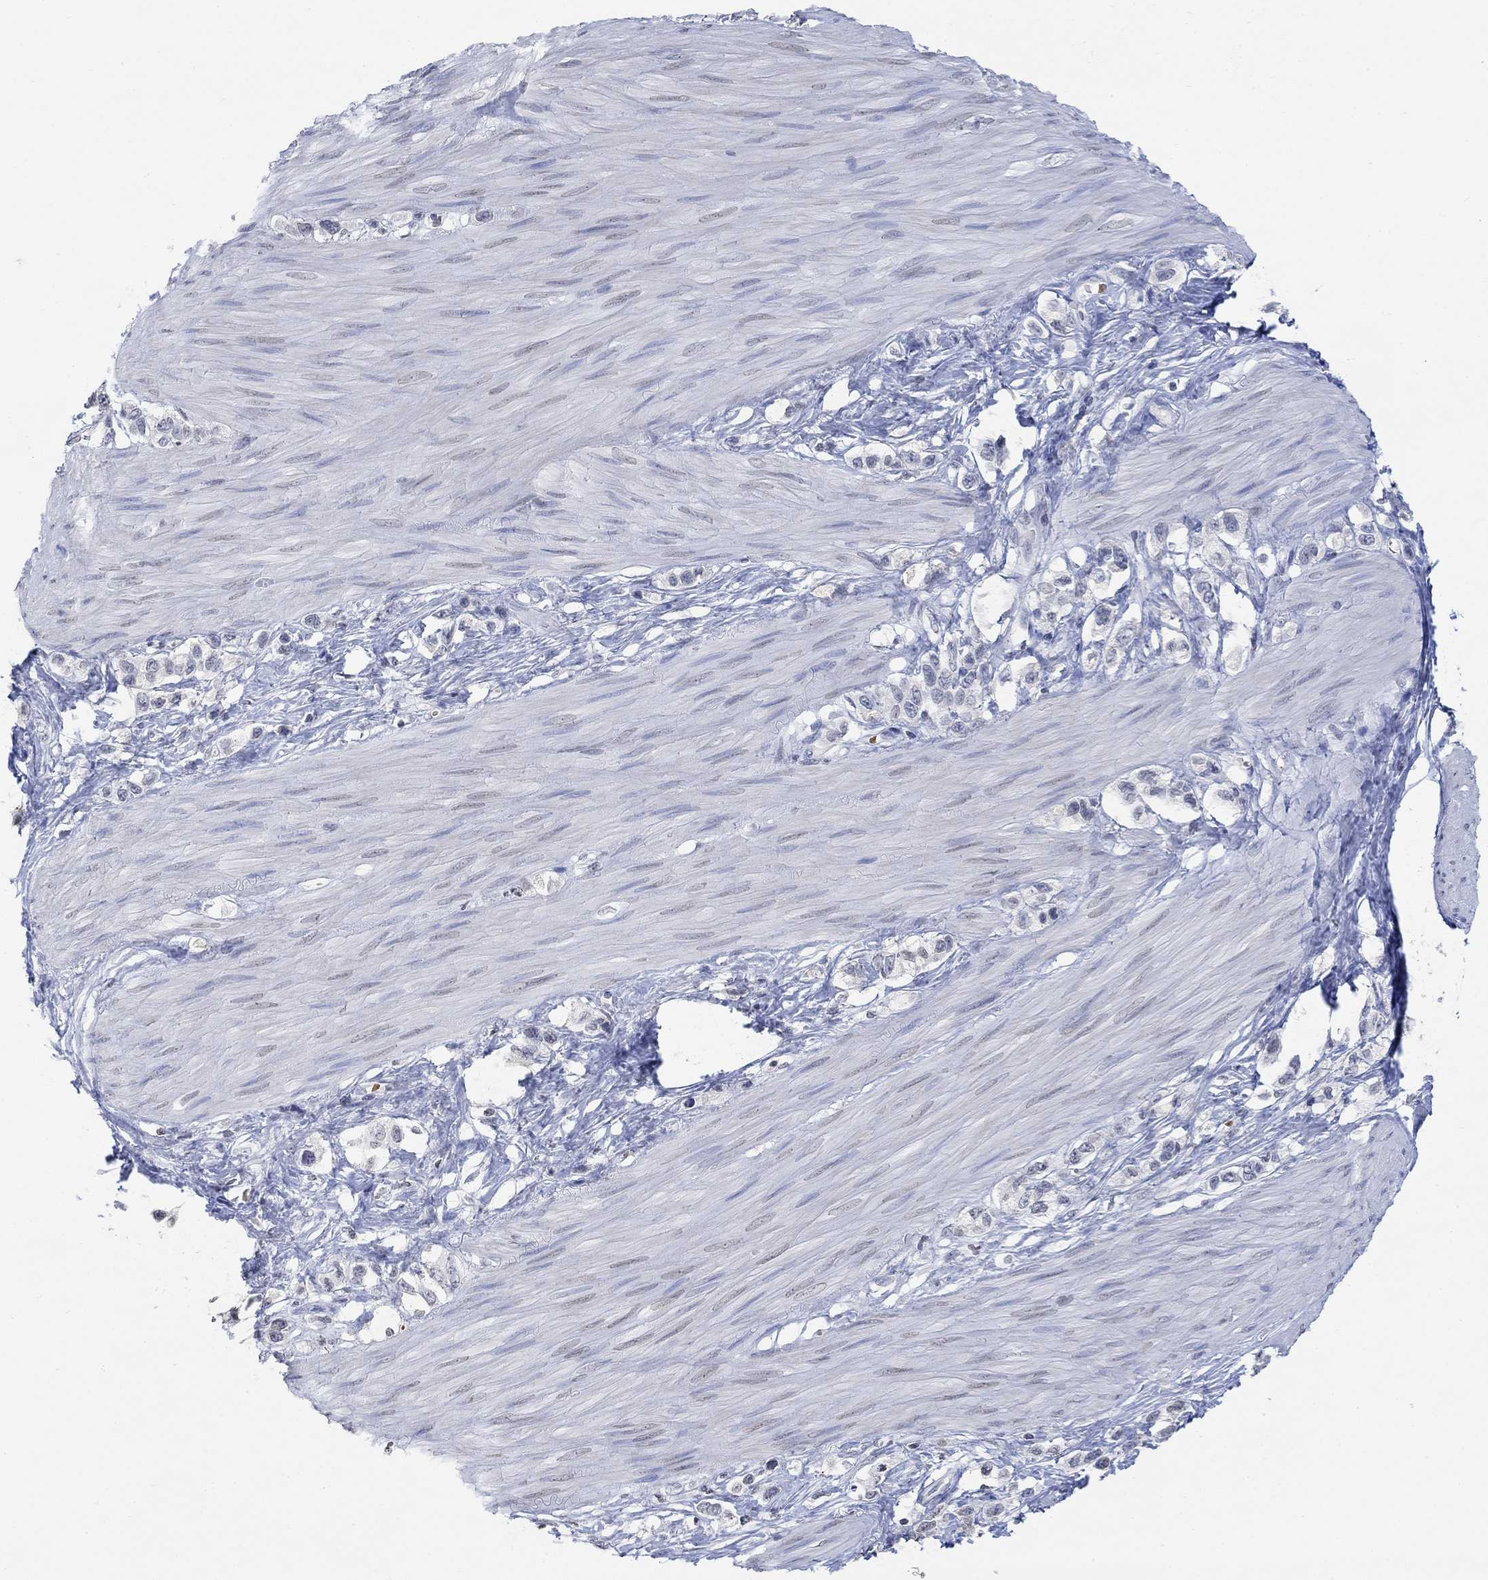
{"staining": {"intensity": "negative", "quantity": "none", "location": "none"}, "tissue": "stomach cancer", "cell_type": "Tumor cells", "image_type": "cancer", "snomed": [{"axis": "morphology", "description": "Normal tissue, NOS"}, {"axis": "morphology", "description": "Adenocarcinoma, NOS"}, {"axis": "morphology", "description": "Adenocarcinoma, High grade"}, {"axis": "topography", "description": "Stomach, upper"}, {"axis": "topography", "description": "Stomach"}], "caption": "Human stomach cancer stained for a protein using immunohistochemistry exhibits no expression in tumor cells.", "gene": "TMEM255A", "patient": {"sex": "female", "age": 65}}